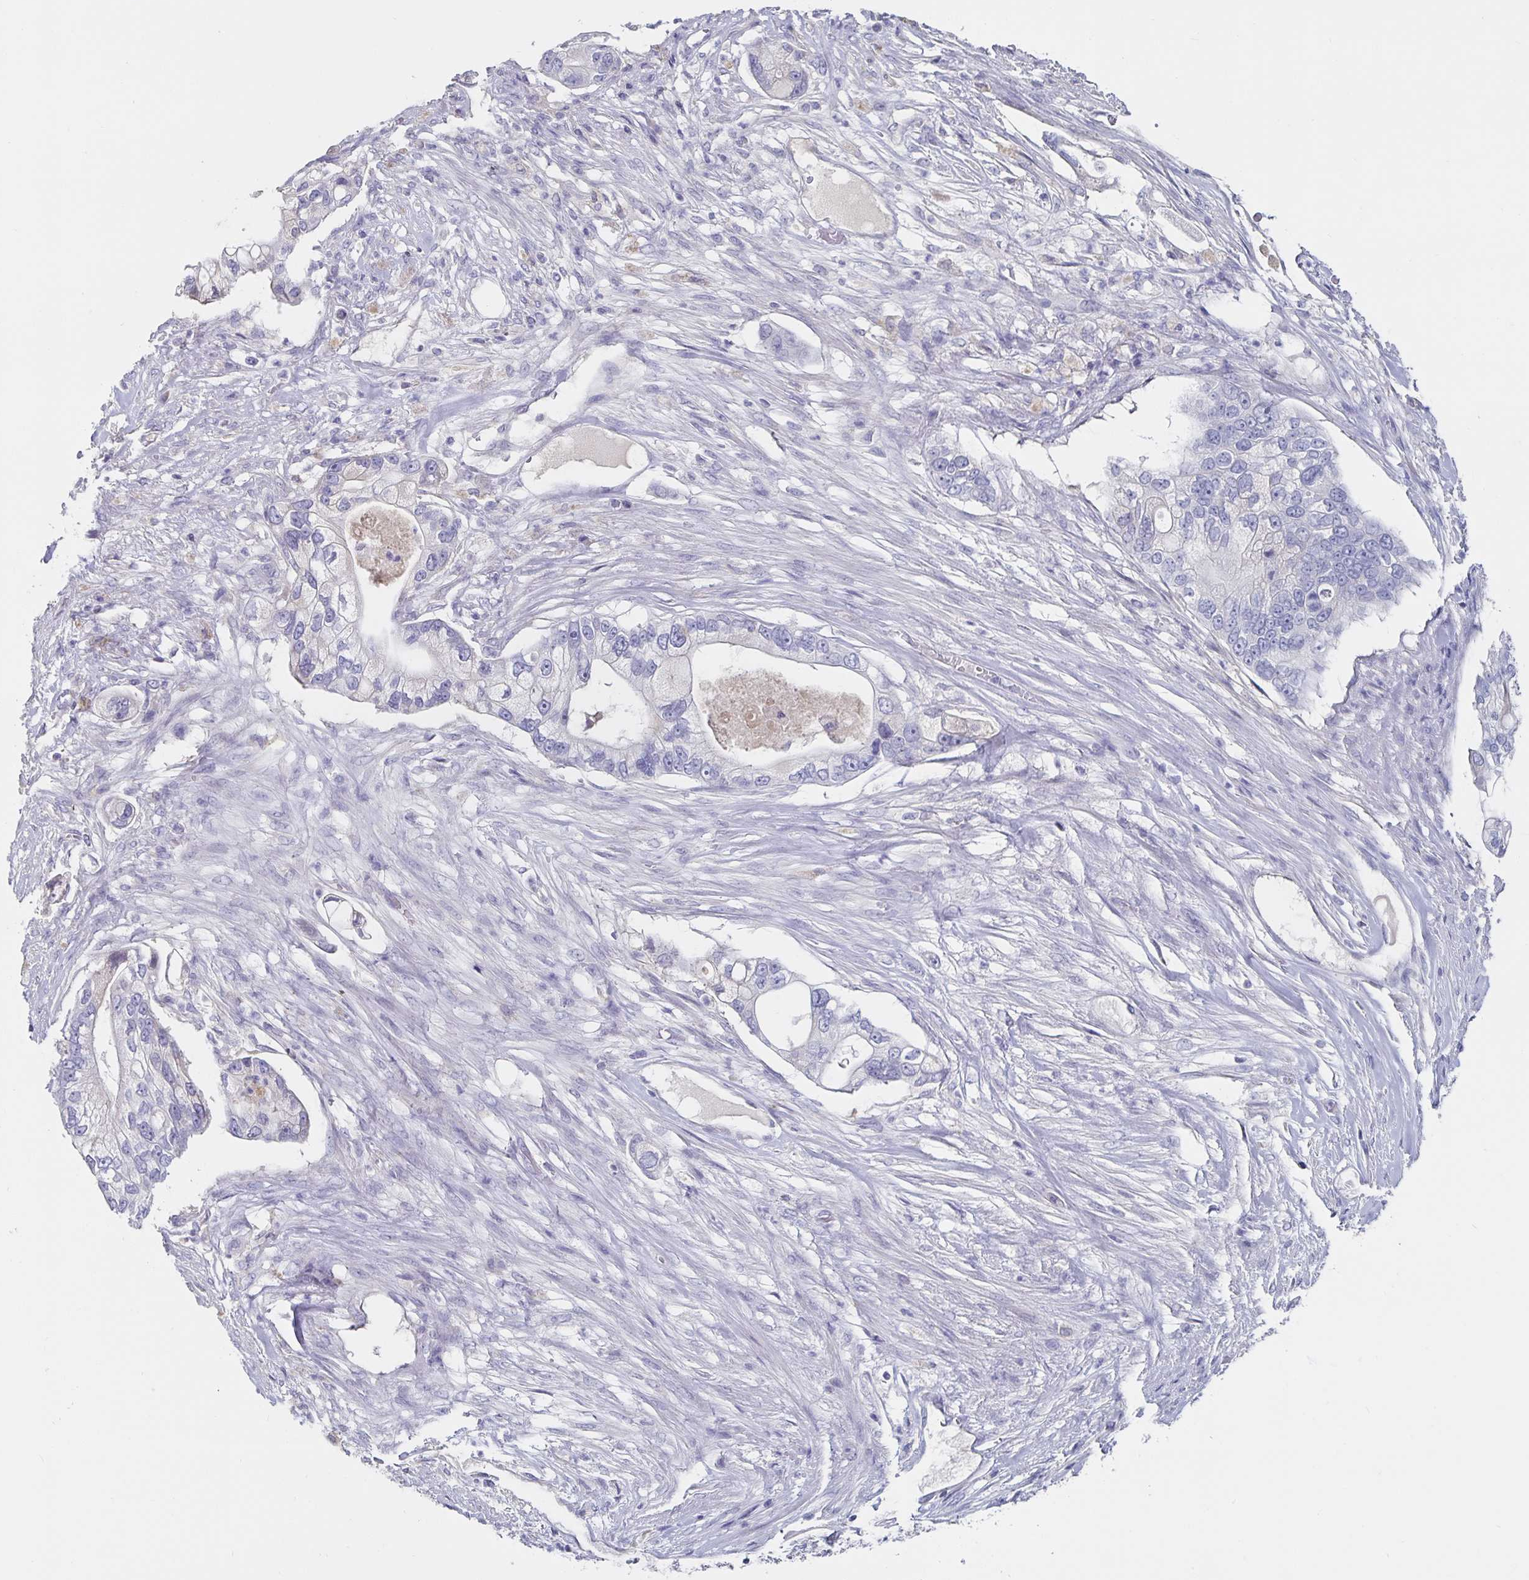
{"staining": {"intensity": "negative", "quantity": "none", "location": "none"}, "tissue": "pancreatic cancer", "cell_type": "Tumor cells", "image_type": "cancer", "snomed": [{"axis": "morphology", "description": "Adenocarcinoma, NOS"}, {"axis": "topography", "description": "Pancreas"}], "caption": "Tumor cells show no significant staining in adenocarcinoma (pancreatic).", "gene": "CFAP69", "patient": {"sex": "female", "age": 69}}